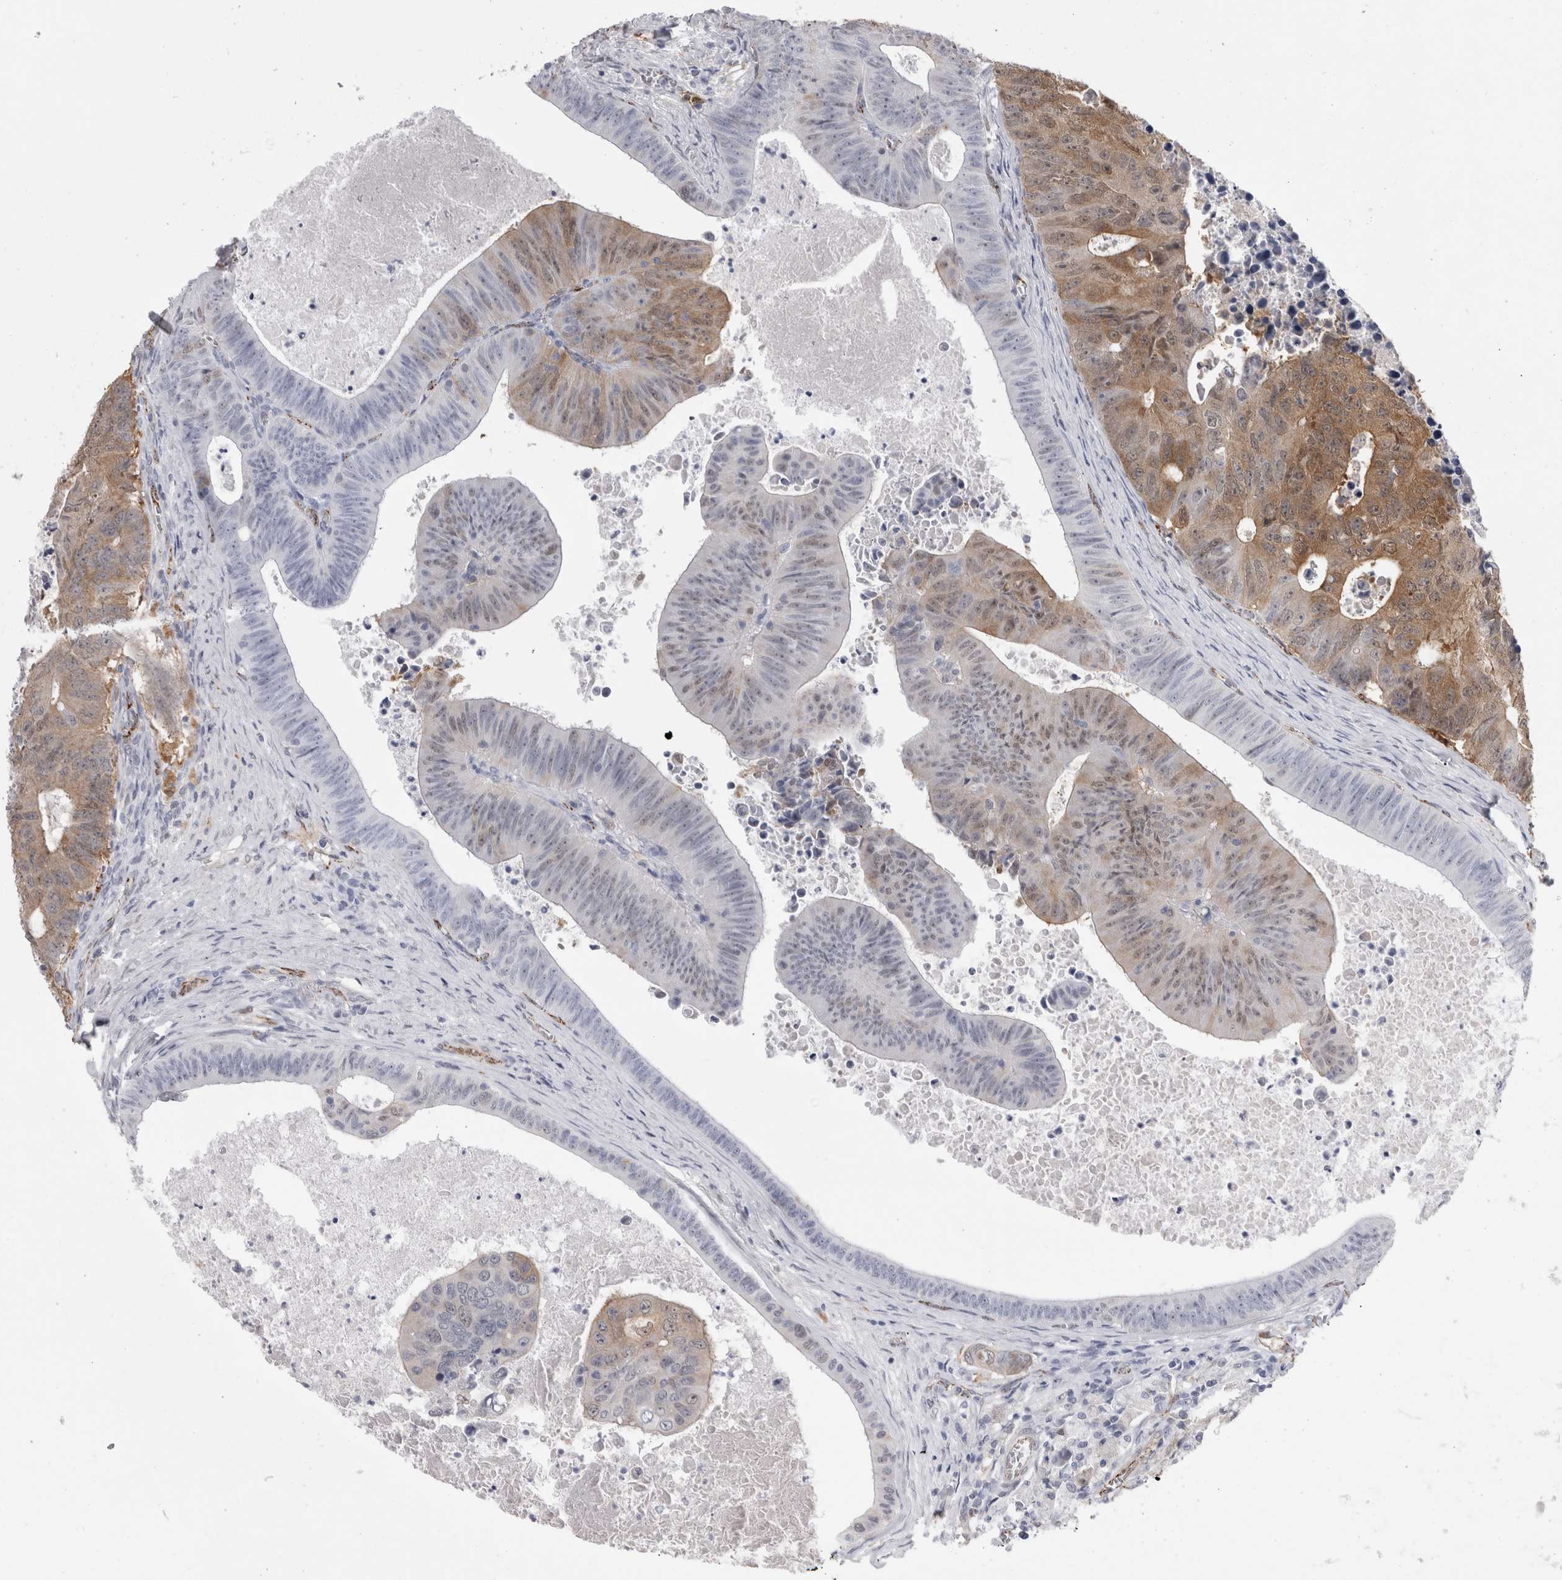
{"staining": {"intensity": "moderate", "quantity": "25%-75%", "location": "cytoplasmic/membranous"}, "tissue": "colorectal cancer", "cell_type": "Tumor cells", "image_type": "cancer", "snomed": [{"axis": "morphology", "description": "Adenocarcinoma, NOS"}, {"axis": "topography", "description": "Colon"}], "caption": "Protein staining displays moderate cytoplasmic/membranous staining in approximately 25%-75% of tumor cells in colorectal cancer.", "gene": "ACOT7", "patient": {"sex": "male", "age": 87}}